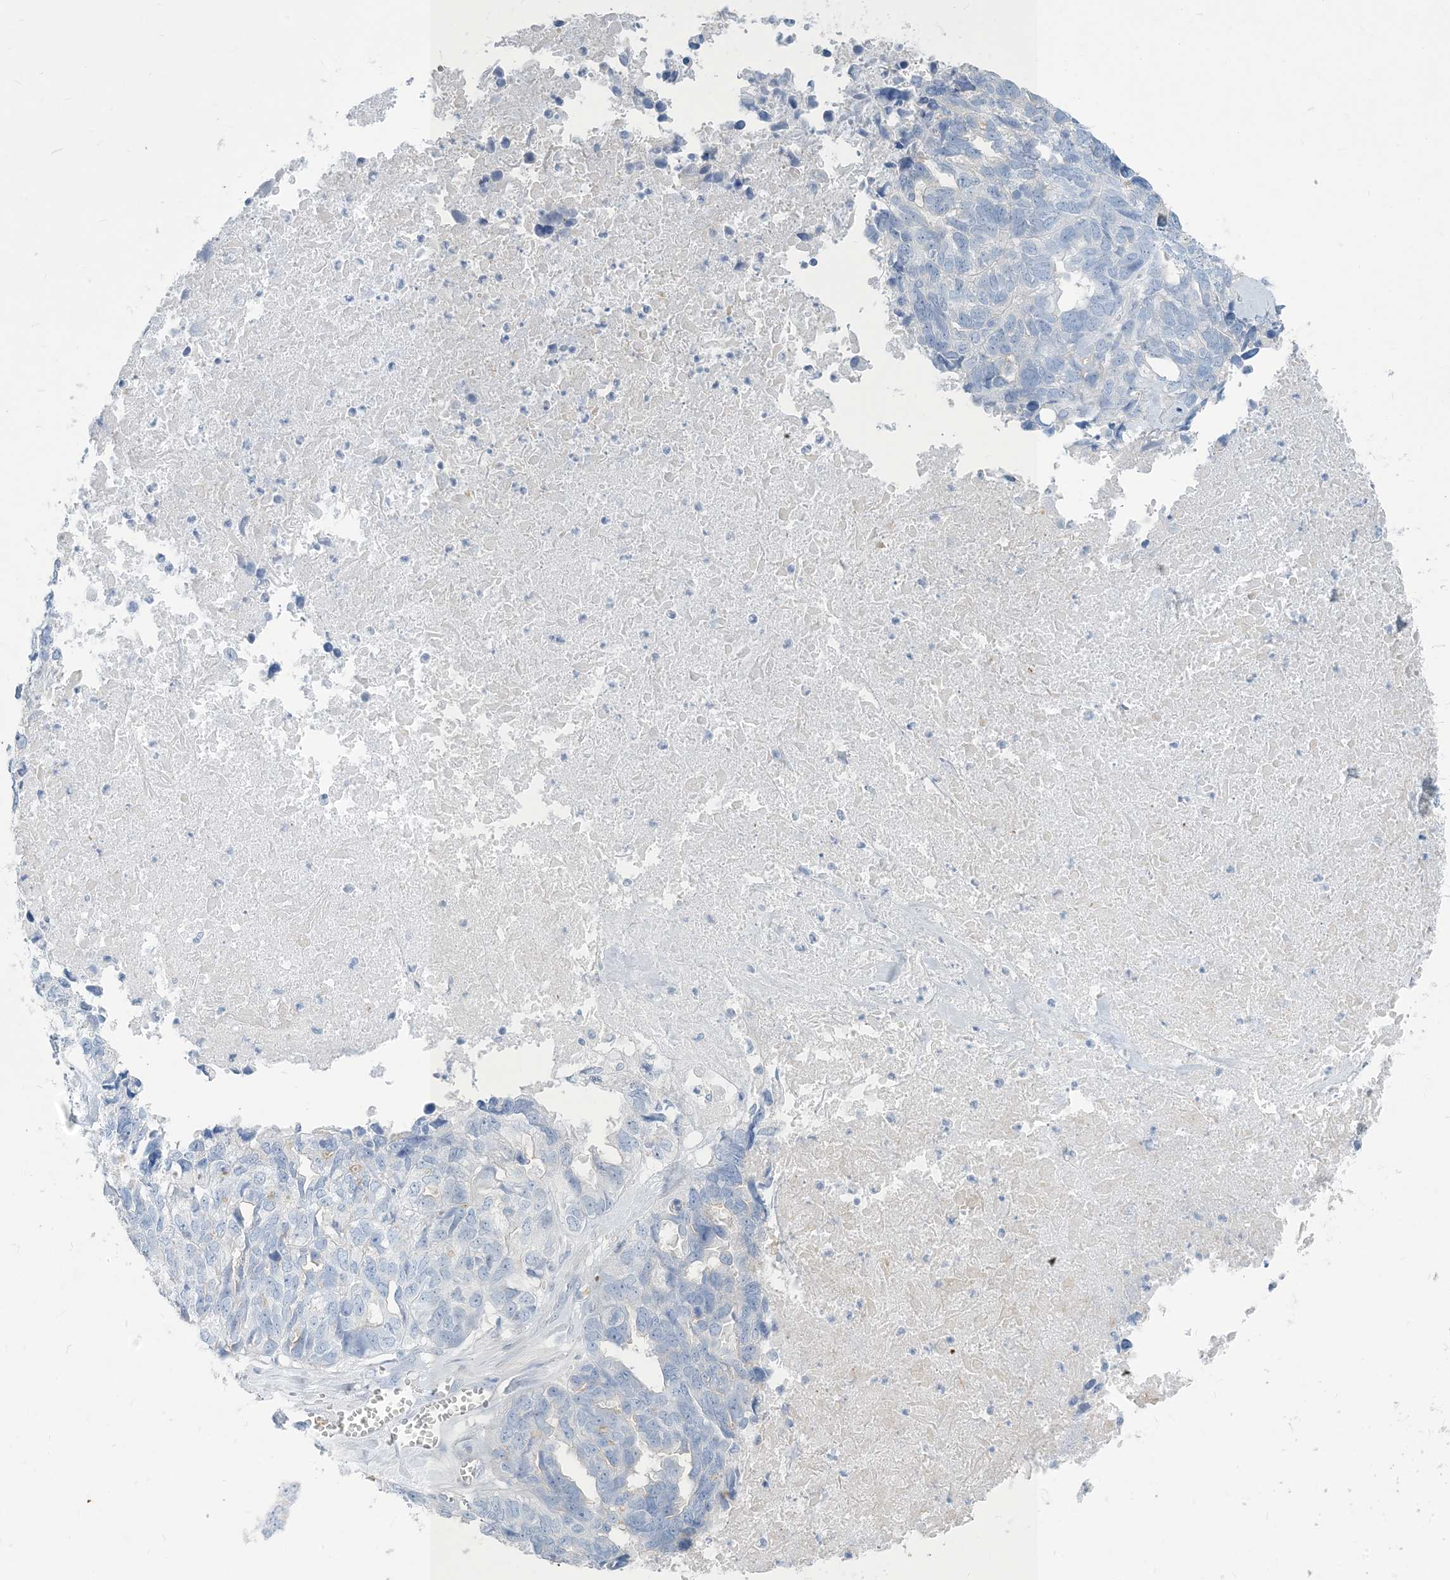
{"staining": {"intensity": "moderate", "quantity": "<25%", "location": "cytoplasmic/membranous"}, "tissue": "ovarian cancer", "cell_type": "Tumor cells", "image_type": "cancer", "snomed": [{"axis": "morphology", "description": "Cystadenocarcinoma, serous, NOS"}, {"axis": "topography", "description": "Ovary"}], "caption": "DAB (3,3'-diaminobenzidine) immunohistochemical staining of human serous cystadenocarcinoma (ovarian) displays moderate cytoplasmic/membranous protein staining in about <25% of tumor cells.", "gene": "MOXD1", "patient": {"sex": "female", "age": 79}}